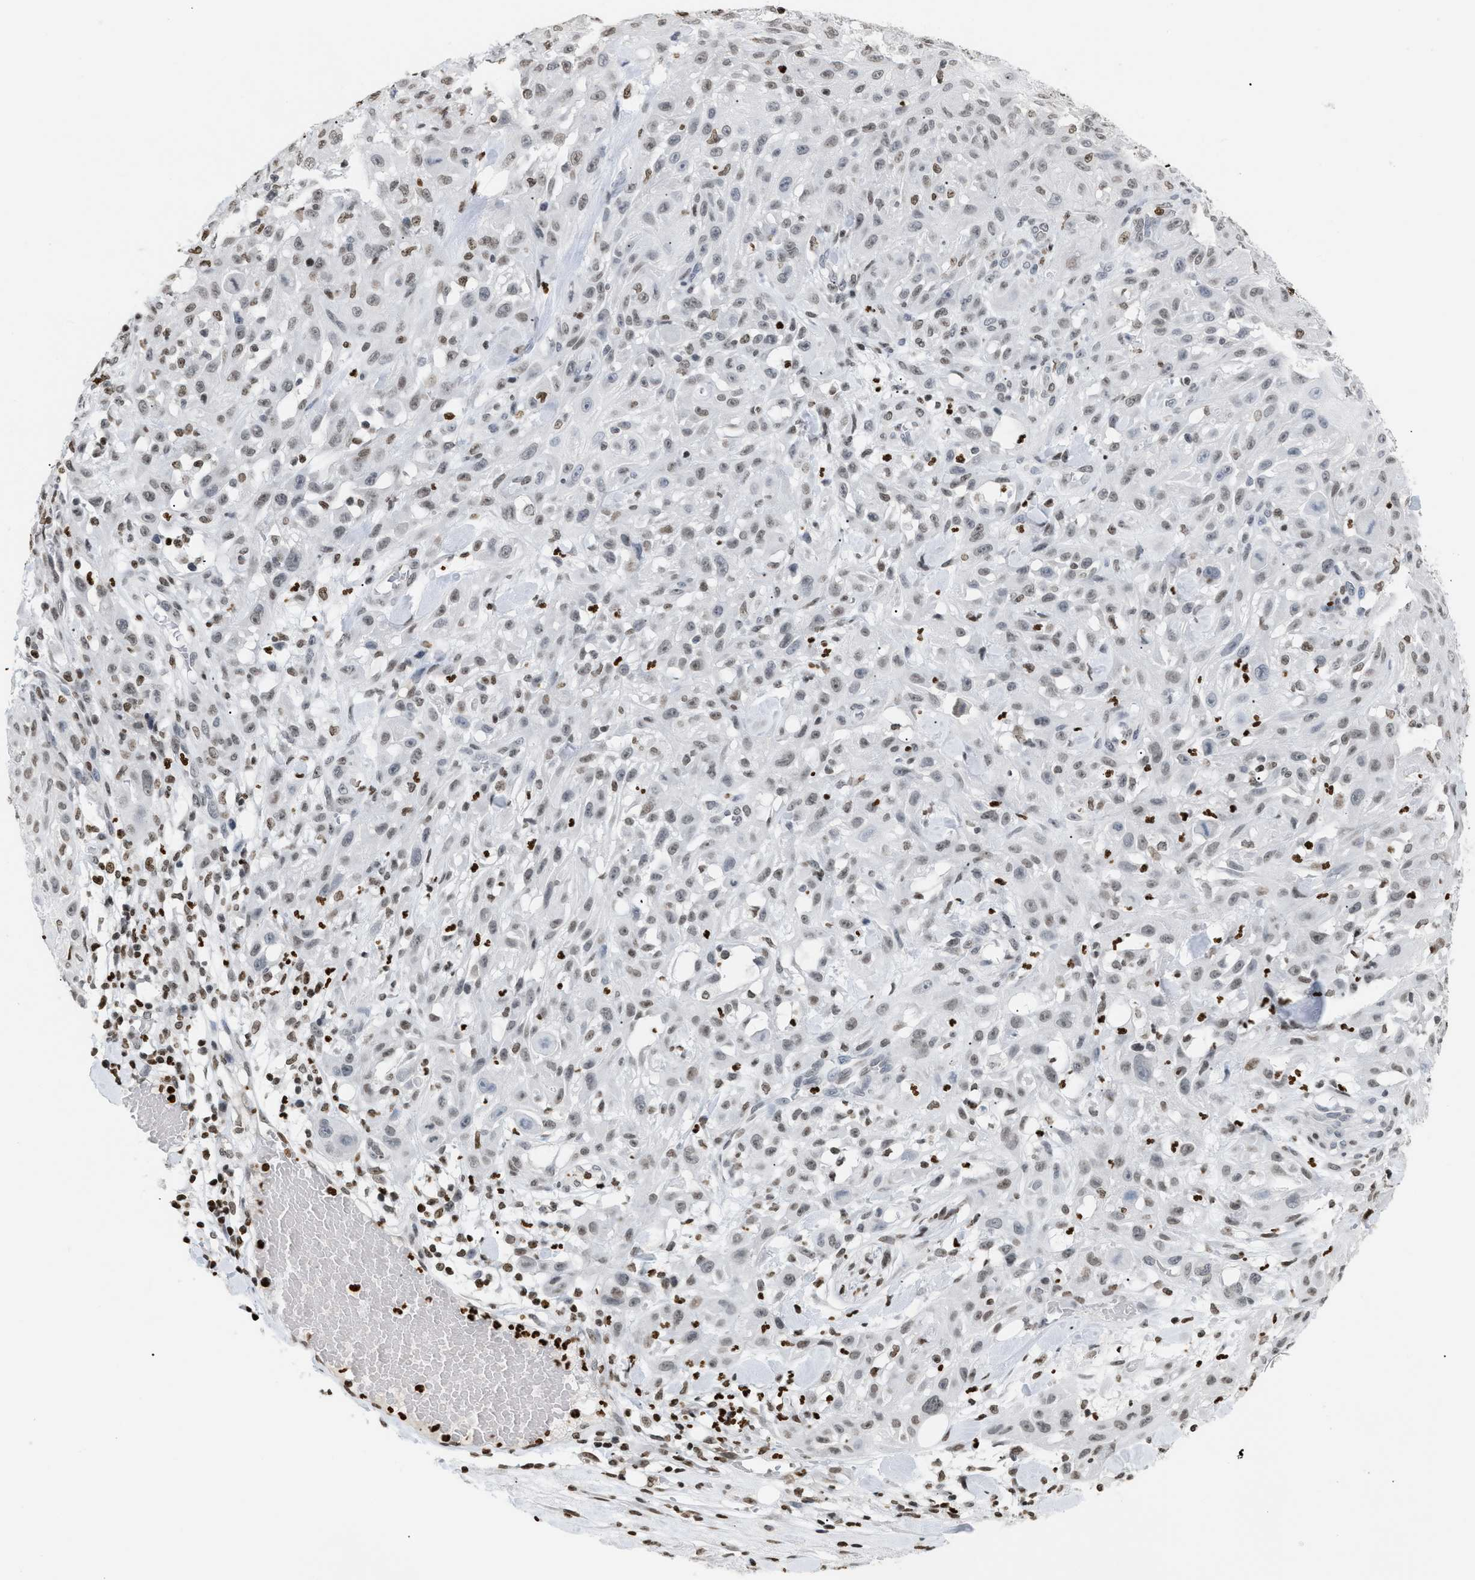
{"staining": {"intensity": "weak", "quantity": ">75%", "location": "nuclear"}, "tissue": "skin cancer", "cell_type": "Tumor cells", "image_type": "cancer", "snomed": [{"axis": "morphology", "description": "Squamous cell carcinoma, NOS"}, {"axis": "topography", "description": "Skin"}], "caption": "The photomicrograph exhibits staining of skin cancer, revealing weak nuclear protein expression (brown color) within tumor cells.", "gene": "HMGN2", "patient": {"sex": "male", "age": 75}}